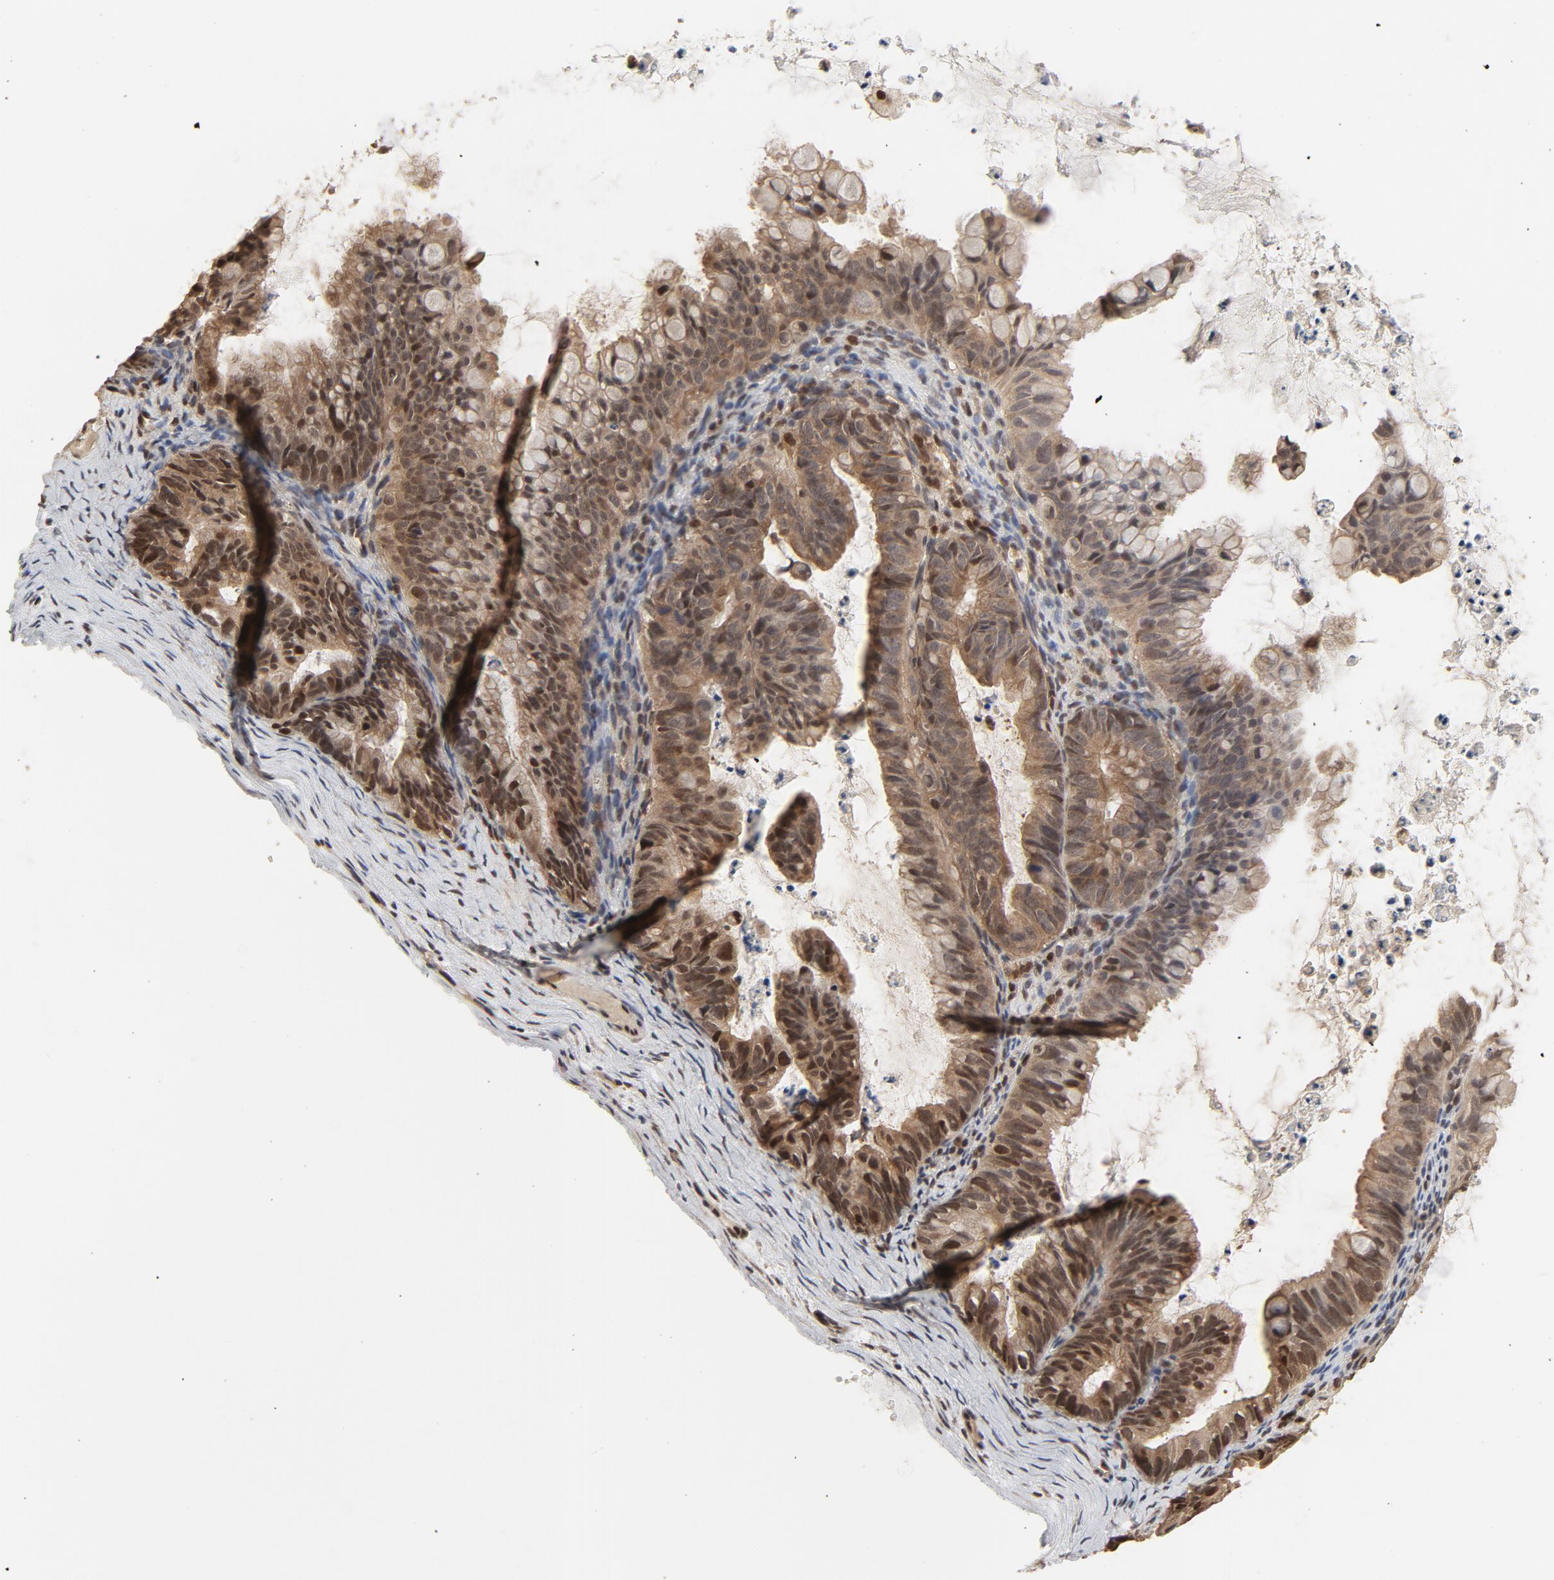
{"staining": {"intensity": "moderate", "quantity": "25%-75%", "location": "cytoplasmic/membranous,nuclear"}, "tissue": "ovarian cancer", "cell_type": "Tumor cells", "image_type": "cancer", "snomed": [{"axis": "morphology", "description": "Cystadenocarcinoma, mucinous, NOS"}, {"axis": "topography", "description": "Ovary"}], "caption": "Immunohistochemistry staining of ovarian cancer (mucinous cystadenocarcinoma), which displays medium levels of moderate cytoplasmic/membranous and nuclear positivity in about 25%-75% of tumor cells indicating moderate cytoplasmic/membranous and nuclear protein staining. The staining was performed using DAB (3,3'-diaminobenzidine) (brown) for protein detection and nuclei were counterstained in hematoxylin (blue).", "gene": "NEDD8", "patient": {"sex": "female", "age": 36}}